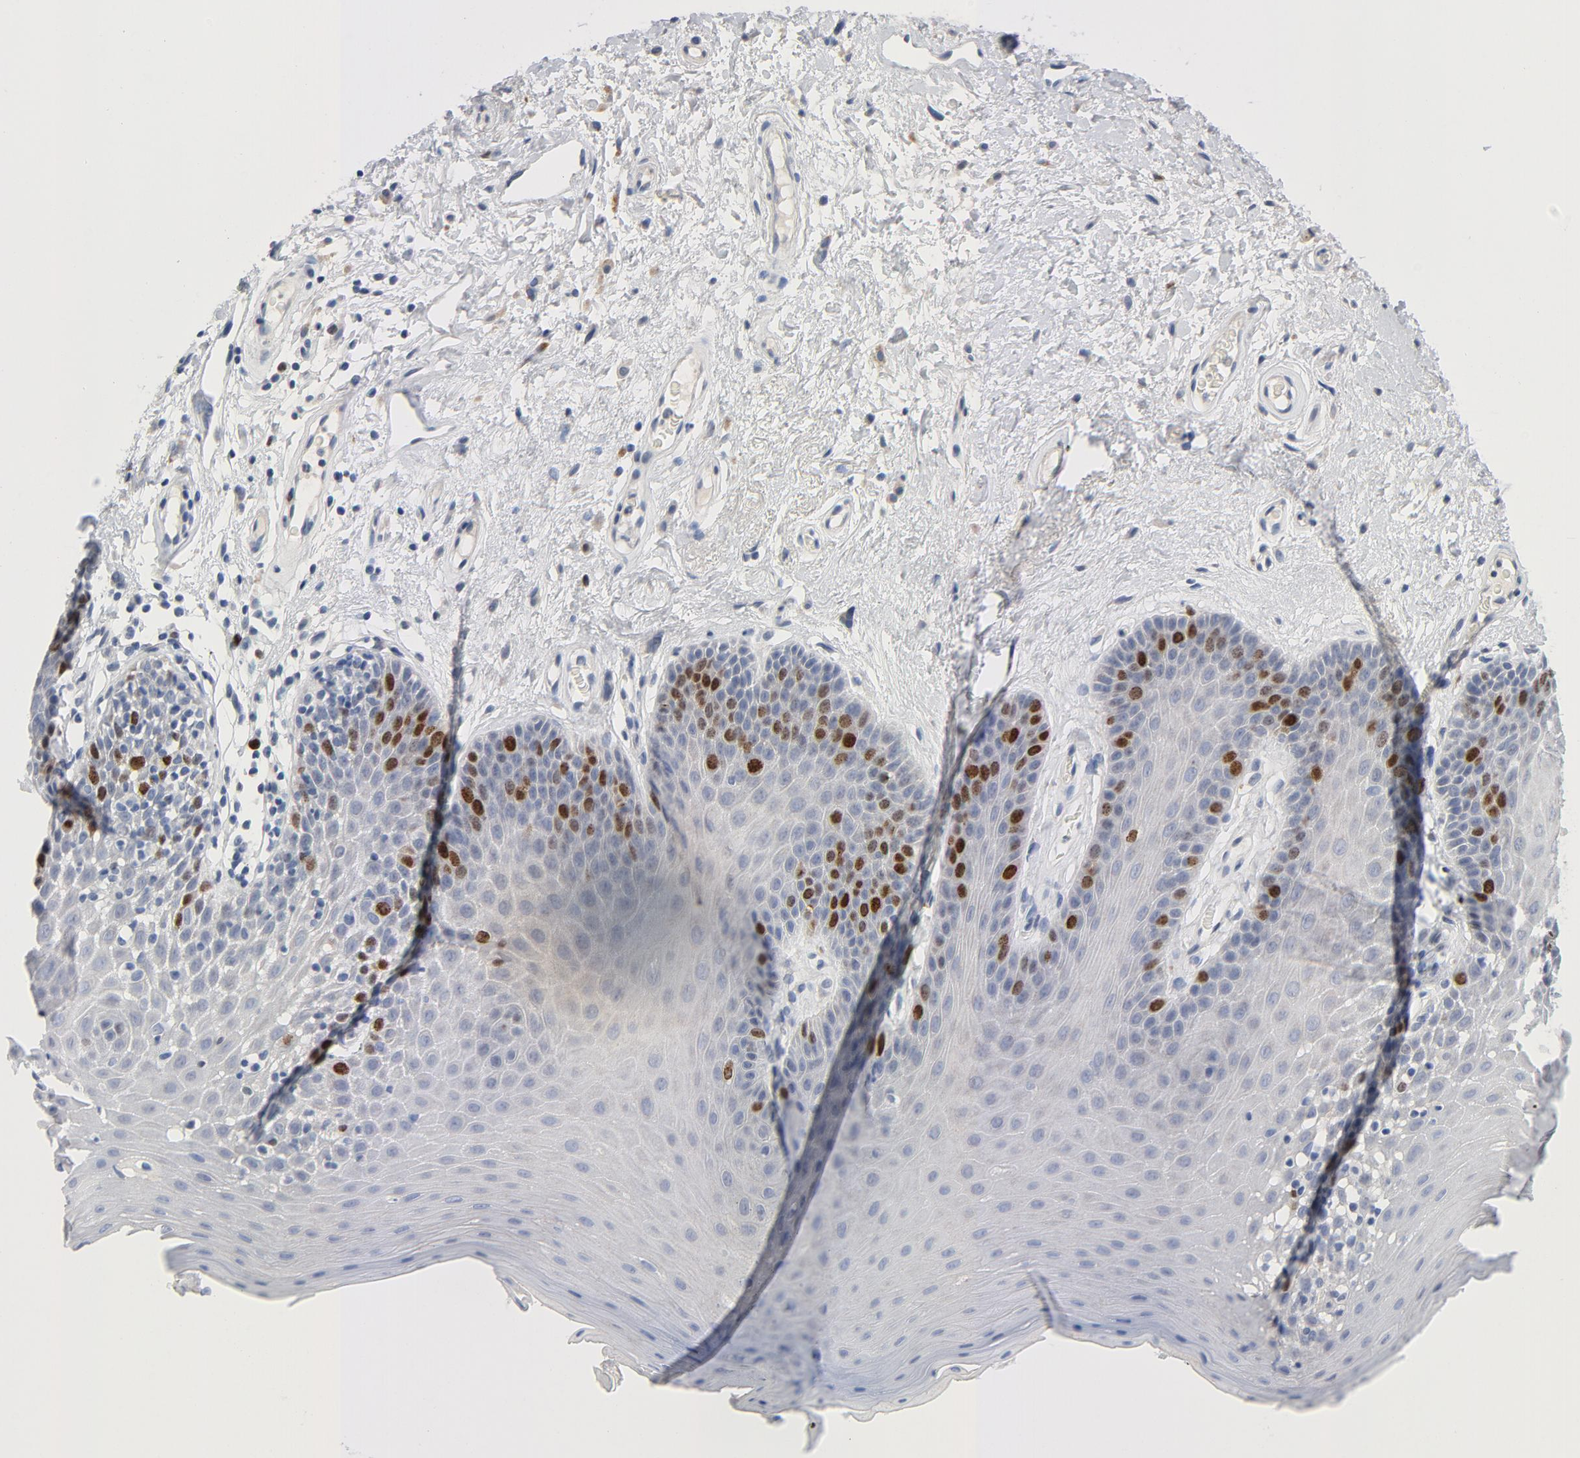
{"staining": {"intensity": "strong", "quantity": "<25%", "location": "nuclear"}, "tissue": "oral mucosa", "cell_type": "Squamous epithelial cells", "image_type": "normal", "snomed": [{"axis": "morphology", "description": "Normal tissue, NOS"}, {"axis": "morphology", "description": "Squamous cell carcinoma, NOS"}, {"axis": "topography", "description": "Skeletal muscle"}, {"axis": "topography", "description": "Oral tissue"}, {"axis": "topography", "description": "Head-Neck"}], "caption": "The photomicrograph shows staining of unremarkable oral mucosa, revealing strong nuclear protein expression (brown color) within squamous epithelial cells. The protein is shown in brown color, while the nuclei are stained blue.", "gene": "BIRC5", "patient": {"sex": "male", "age": 71}}